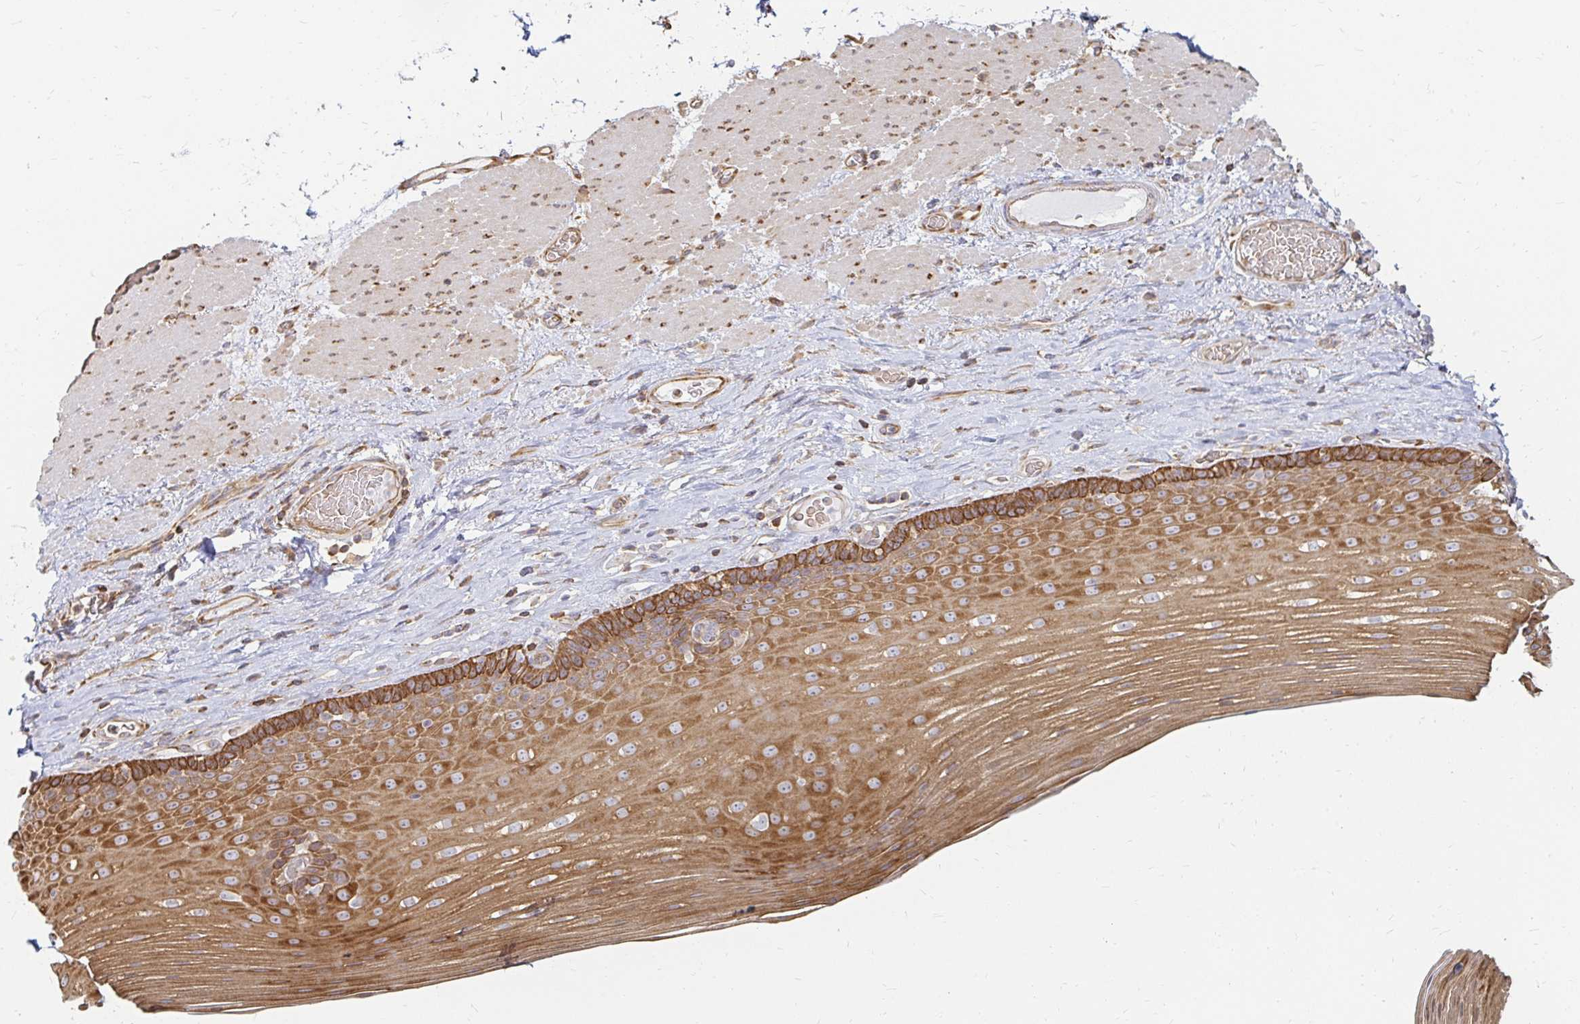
{"staining": {"intensity": "moderate", "quantity": ">75%", "location": "cytoplasmic/membranous"}, "tissue": "esophagus", "cell_type": "Squamous epithelial cells", "image_type": "normal", "snomed": [{"axis": "morphology", "description": "Normal tissue, NOS"}, {"axis": "topography", "description": "Esophagus"}], "caption": "Immunohistochemical staining of normal esophagus displays >75% levels of moderate cytoplasmic/membranous protein expression in approximately >75% of squamous epithelial cells.", "gene": "CAST", "patient": {"sex": "male", "age": 62}}